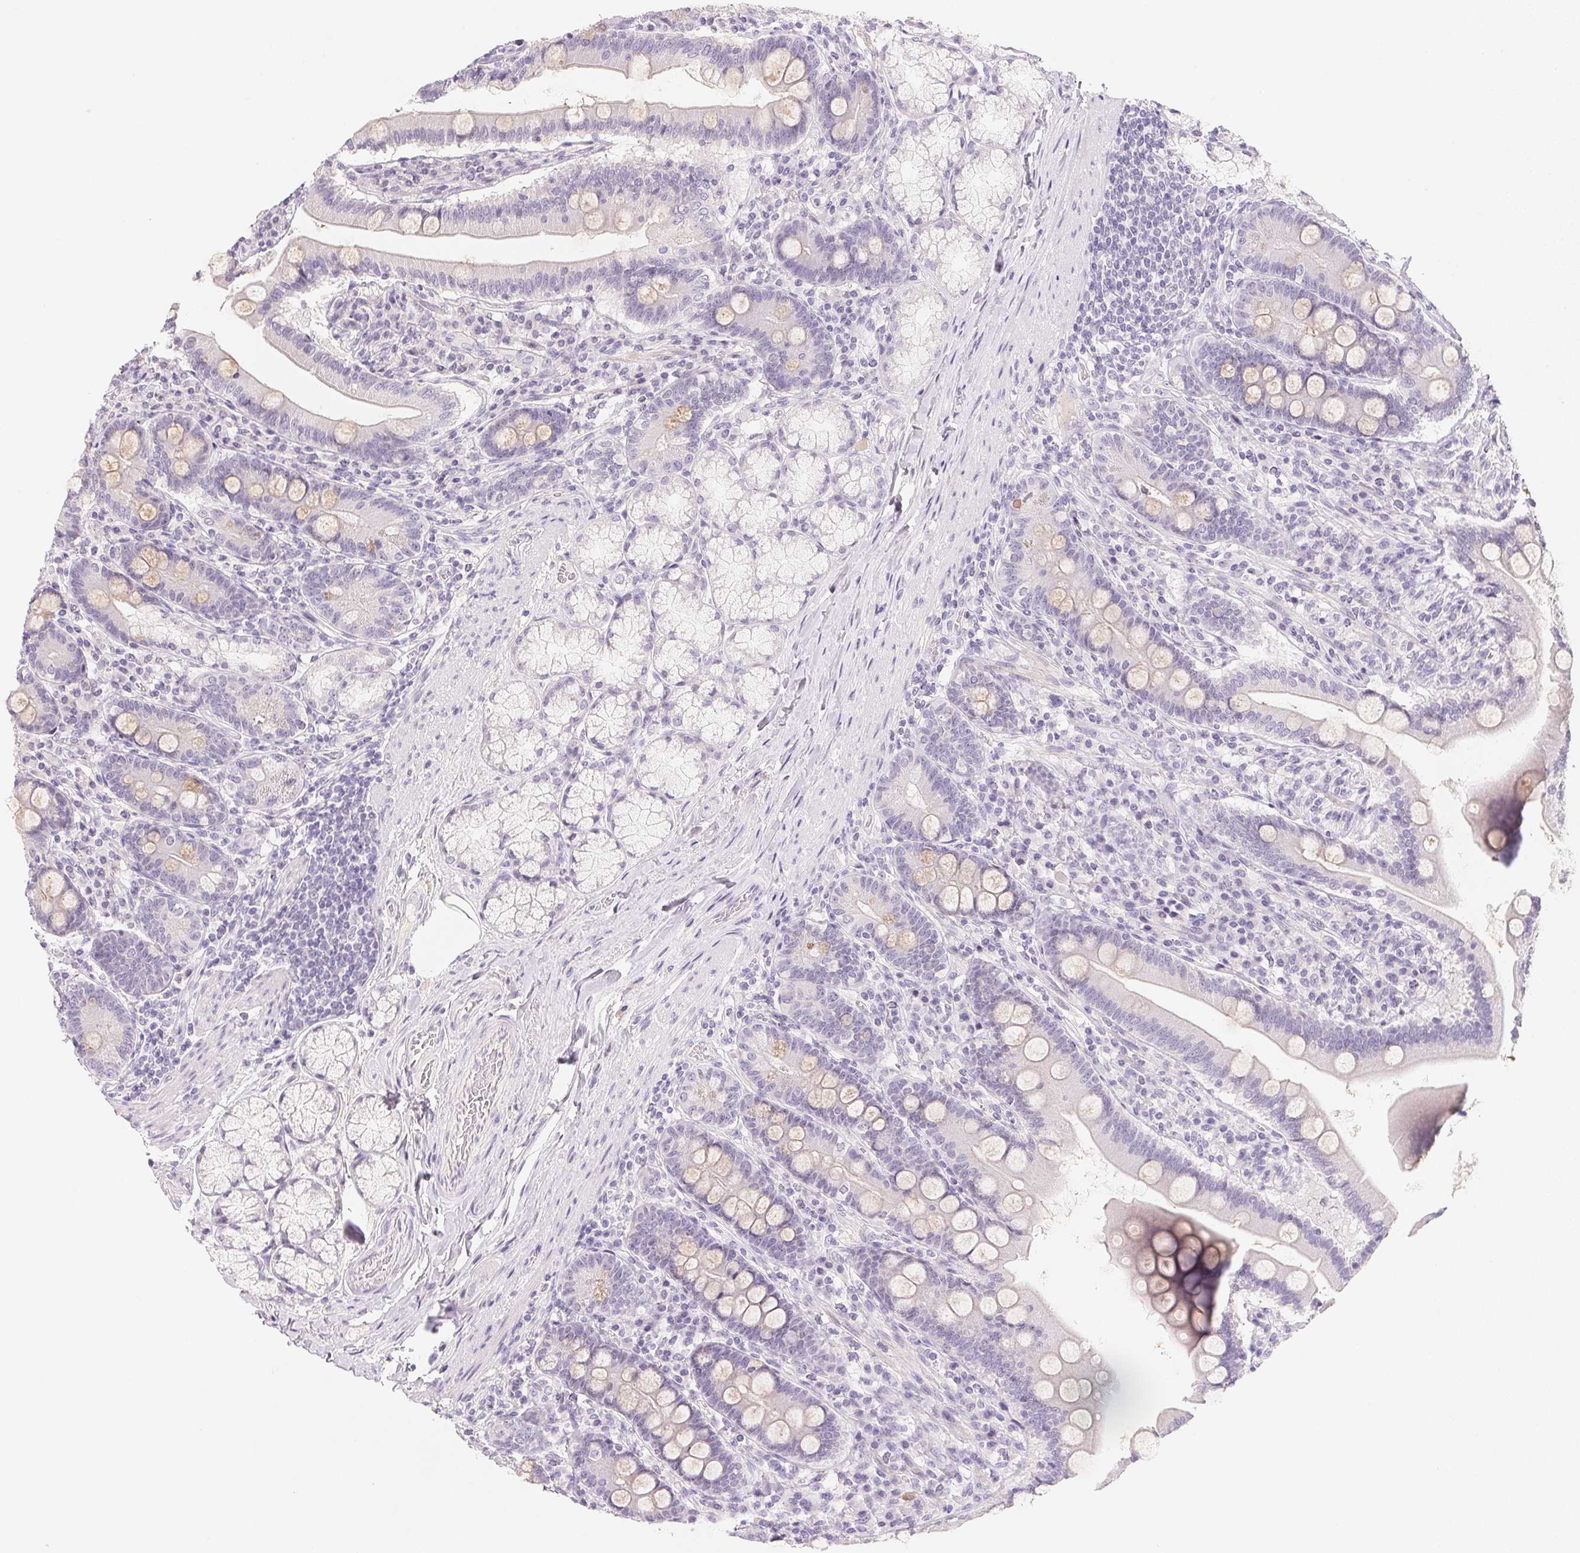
{"staining": {"intensity": "negative", "quantity": "none", "location": "none"}, "tissue": "duodenum", "cell_type": "Glandular cells", "image_type": "normal", "snomed": [{"axis": "morphology", "description": "Normal tissue, NOS"}, {"axis": "topography", "description": "Duodenum"}], "caption": "Immunohistochemistry photomicrograph of normal duodenum: human duodenum stained with DAB exhibits no significant protein staining in glandular cells.", "gene": "MCOLN3", "patient": {"sex": "female", "age": 67}}